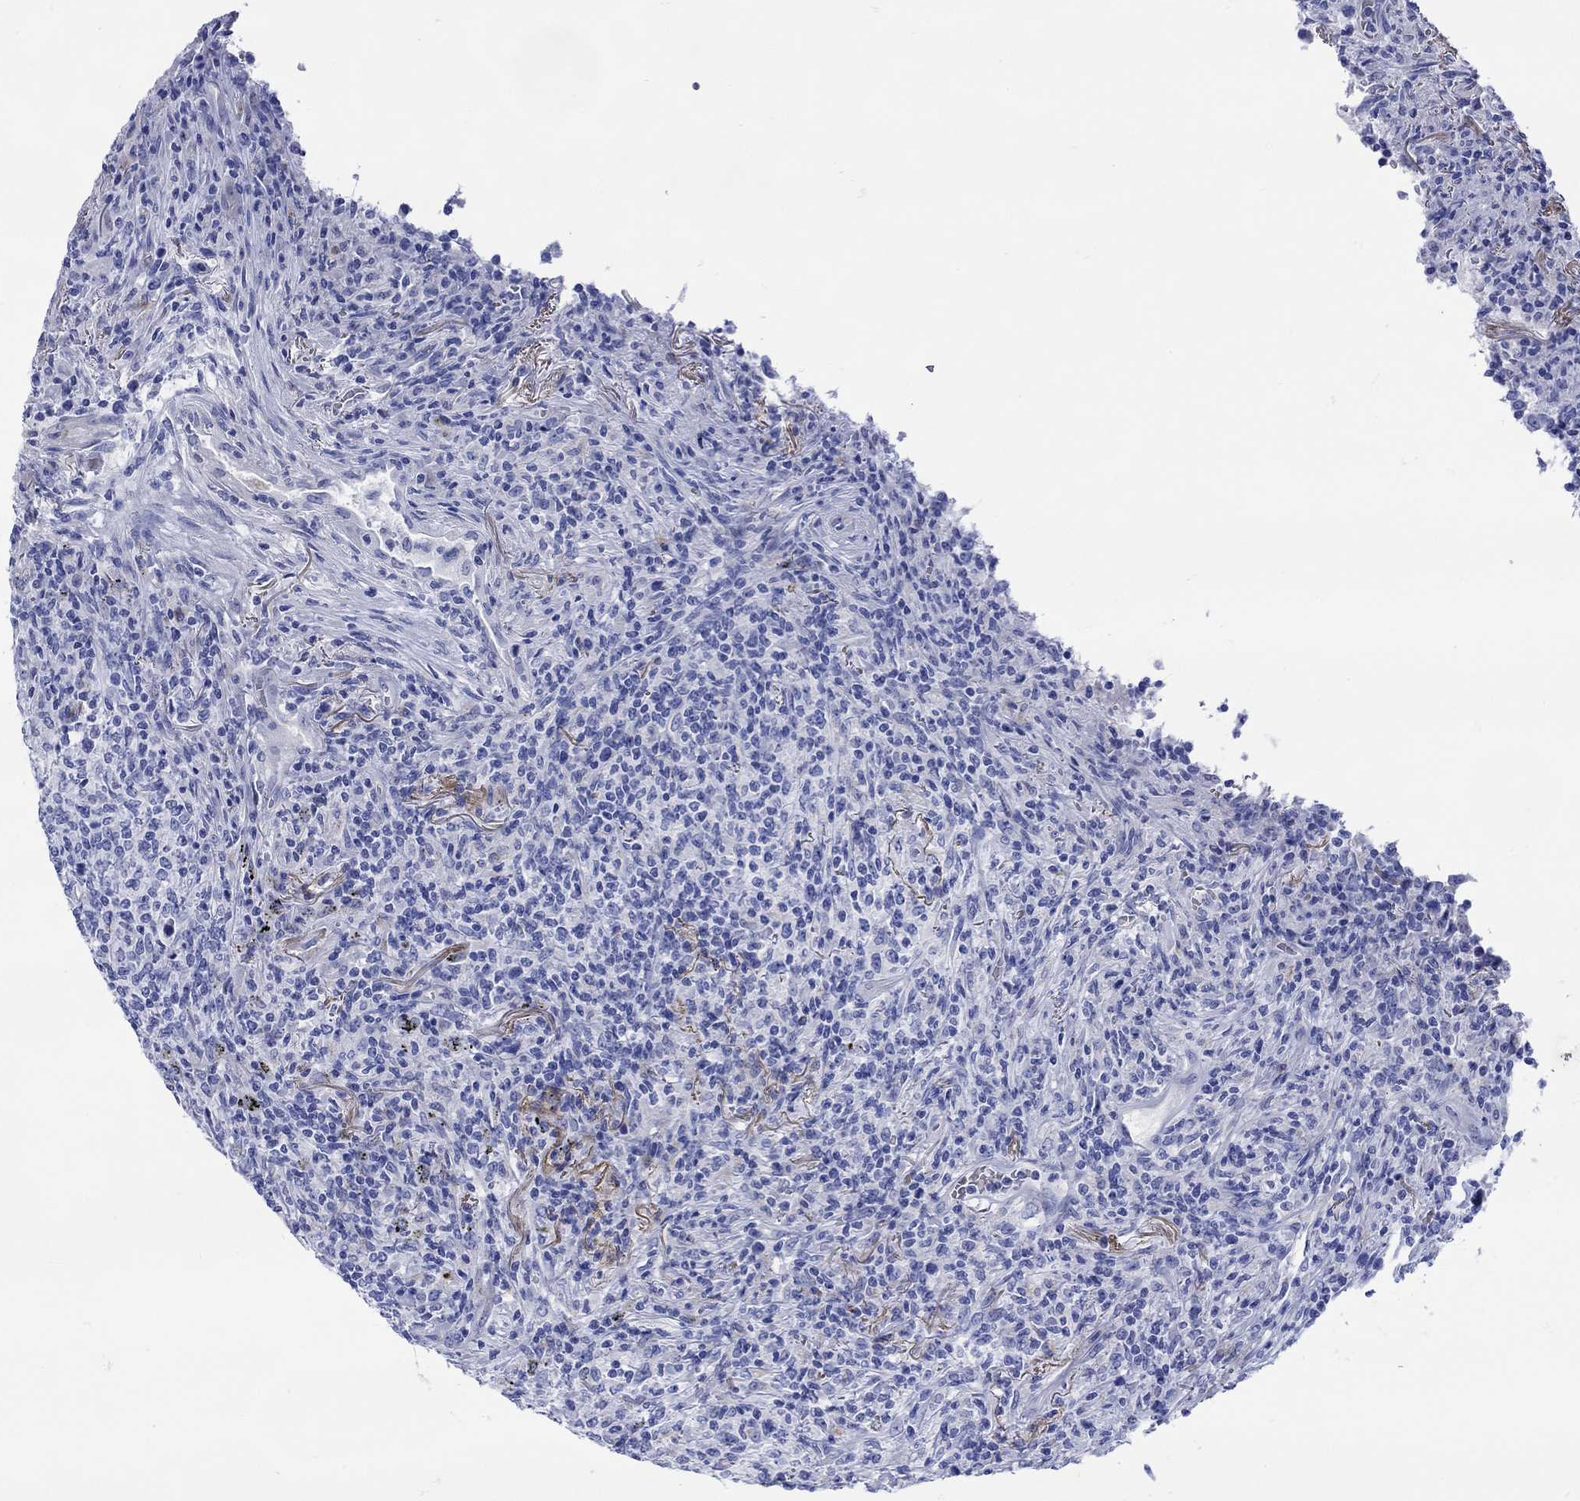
{"staining": {"intensity": "negative", "quantity": "none", "location": "none"}, "tissue": "lymphoma", "cell_type": "Tumor cells", "image_type": "cancer", "snomed": [{"axis": "morphology", "description": "Malignant lymphoma, non-Hodgkin's type, High grade"}, {"axis": "topography", "description": "Lung"}], "caption": "The micrograph displays no significant positivity in tumor cells of lymphoma.", "gene": "ANKMY1", "patient": {"sex": "male", "age": 79}}